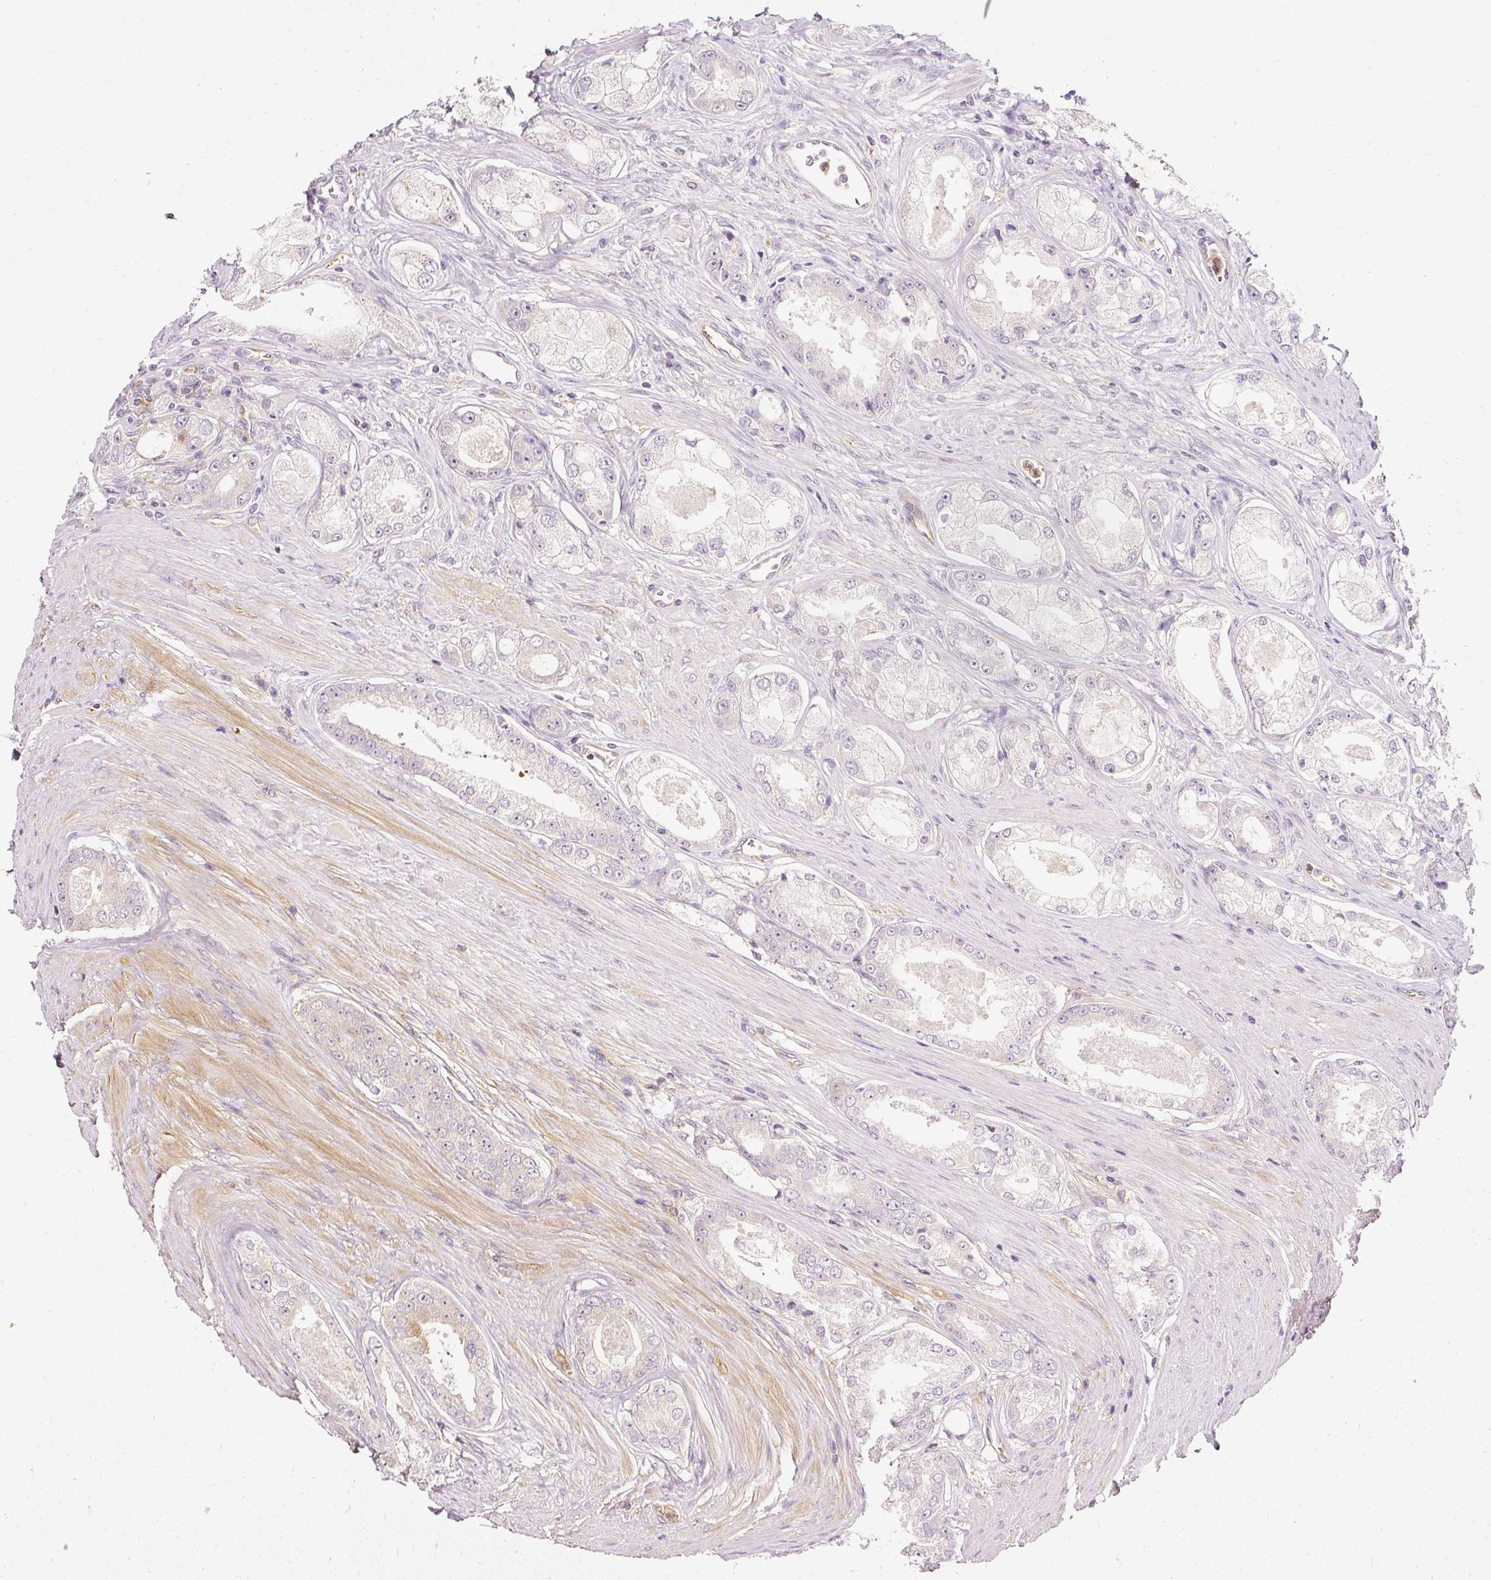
{"staining": {"intensity": "negative", "quantity": "none", "location": "none"}, "tissue": "prostate cancer", "cell_type": "Tumor cells", "image_type": "cancer", "snomed": [{"axis": "morphology", "description": "Adenocarcinoma, Low grade"}, {"axis": "topography", "description": "Prostate"}], "caption": "Image shows no protein positivity in tumor cells of adenocarcinoma (low-grade) (prostate) tissue.", "gene": "ARMH3", "patient": {"sex": "male", "age": 68}}